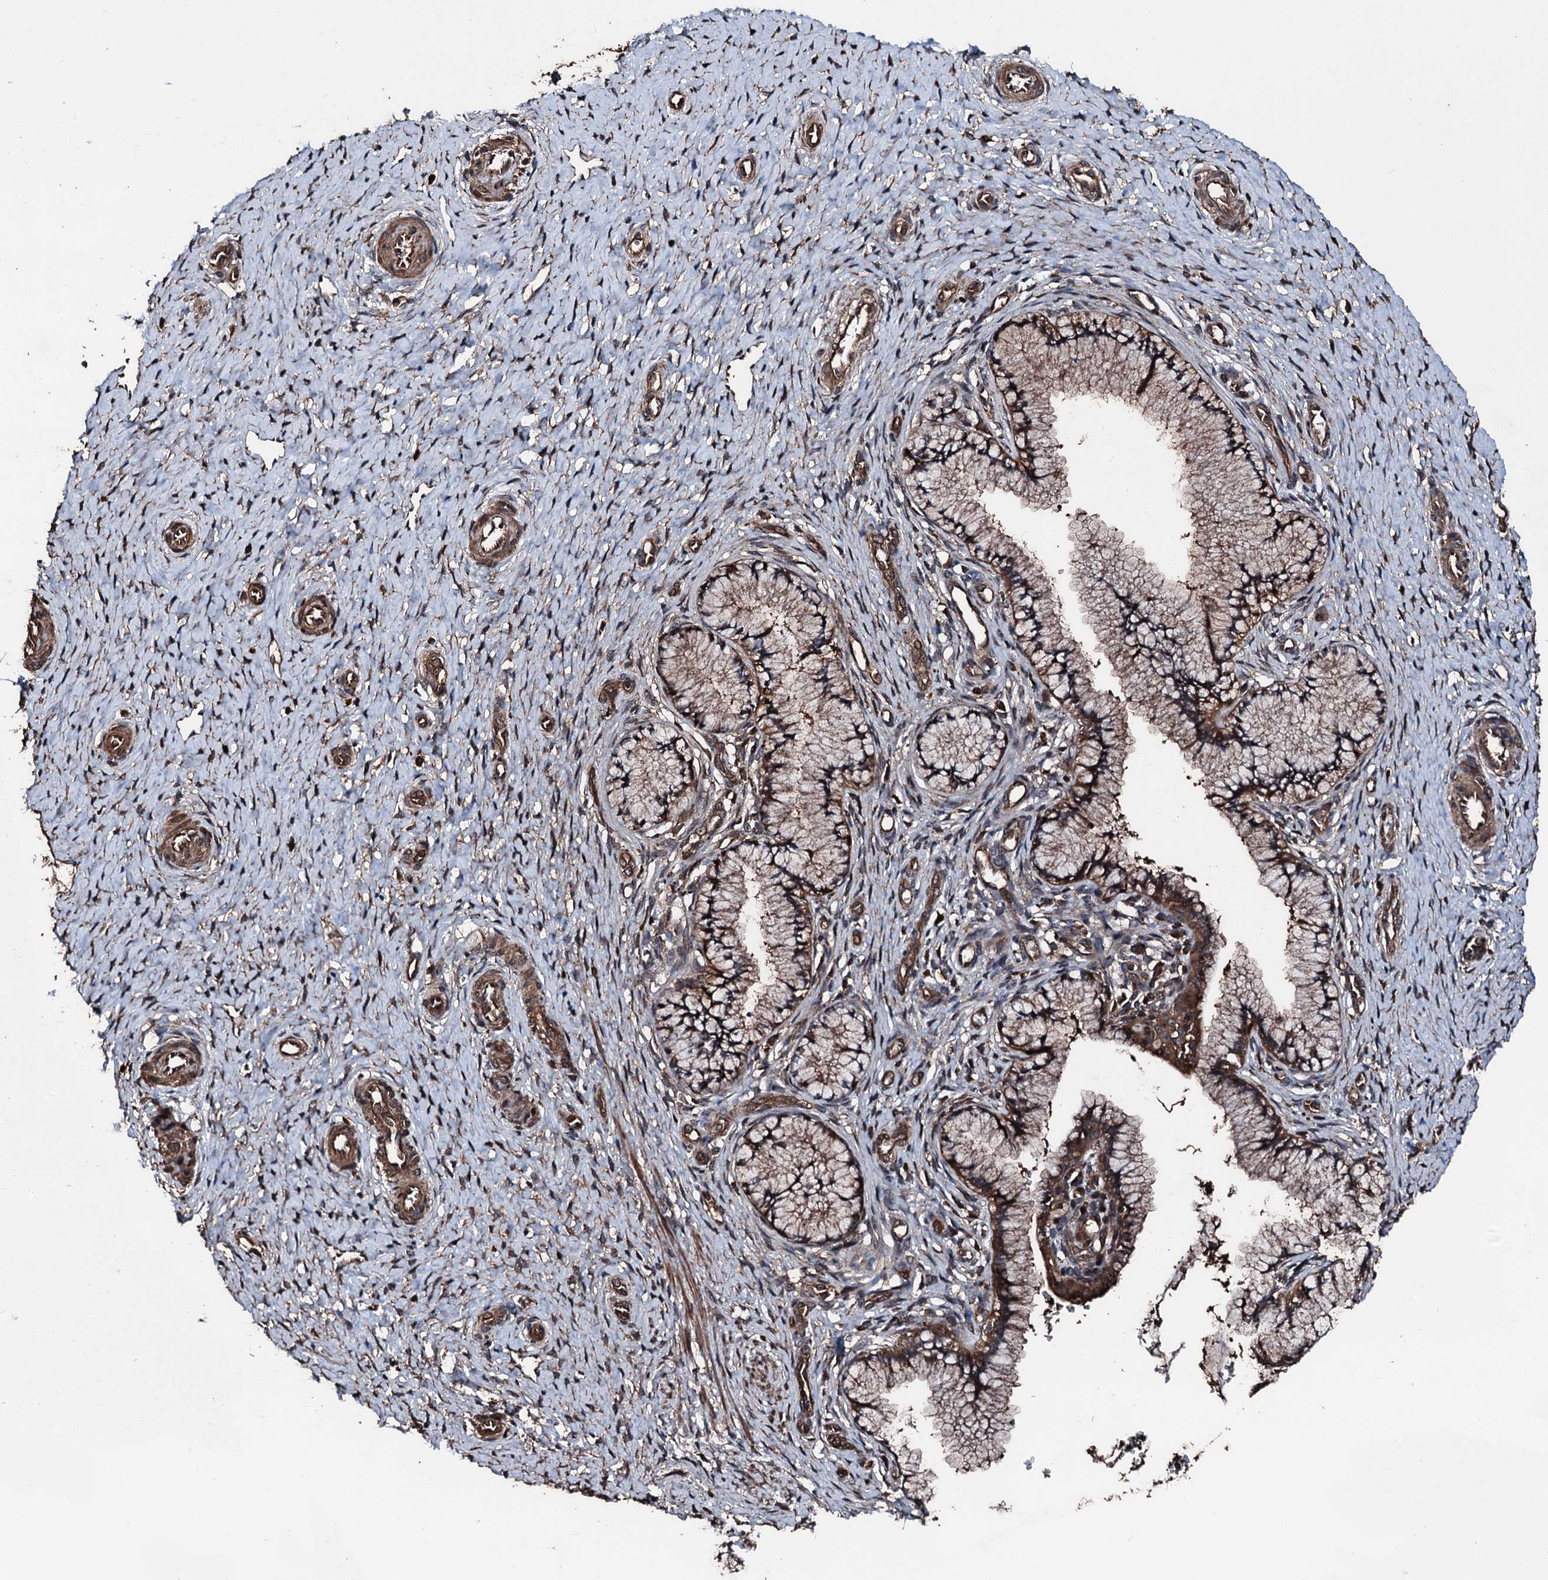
{"staining": {"intensity": "strong", "quantity": ">75%", "location": "cytoplasmic/membranous"}, "tissue": "cervix", "cell_type": "Glandular cells", "image_type": "normal", "snomed": [{"axis": "morphology", "description": "Normal tissue, NOS"}, {"axis": "topography", "description": "Cervix"}], "caption": "Glandular cells display high levels of strong cytoplasmic/membranous positivity in approximately >75% of cells in benign cervix.", "gene": "KIF18A", "patient": {"sex": "female", "age": 36}}